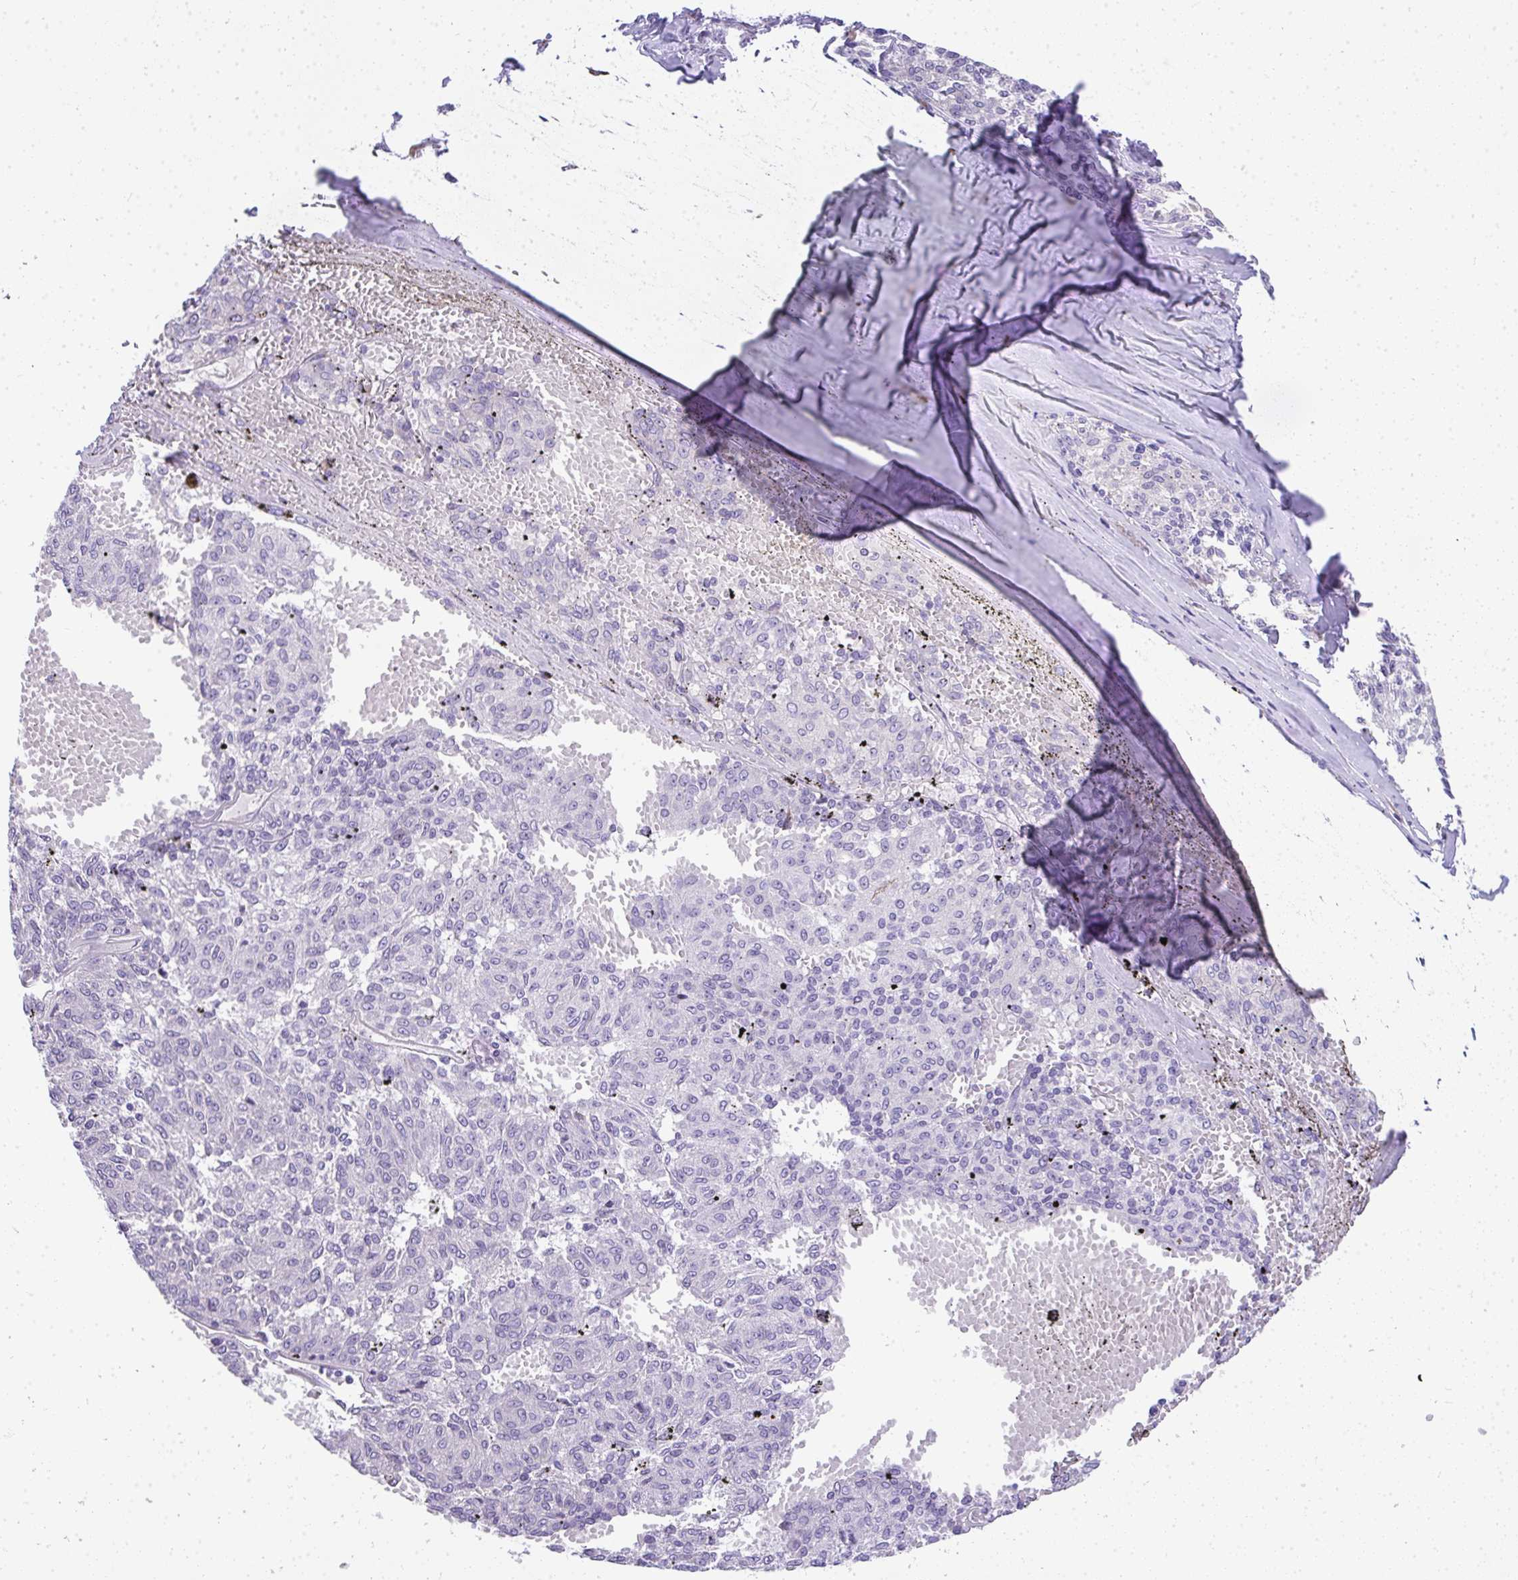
{"staining": {"intensity": "negative", "quantity": "none", "location": "none"}, "tissue": "melanoma", "cell_type": "Tumor cells", "image_type": "cancer", "snomed": [{"axis": "morphology", "description": "Malignant melanoma, NOS"}, {"axis": "topography", "description": "Skin"}], "caption": "Melanoma was stained to show a protein in brown. There is no significant expression in tumor cells.", "gene": "ADRA2C", "patient": {"sex": "female", "age": 72}}